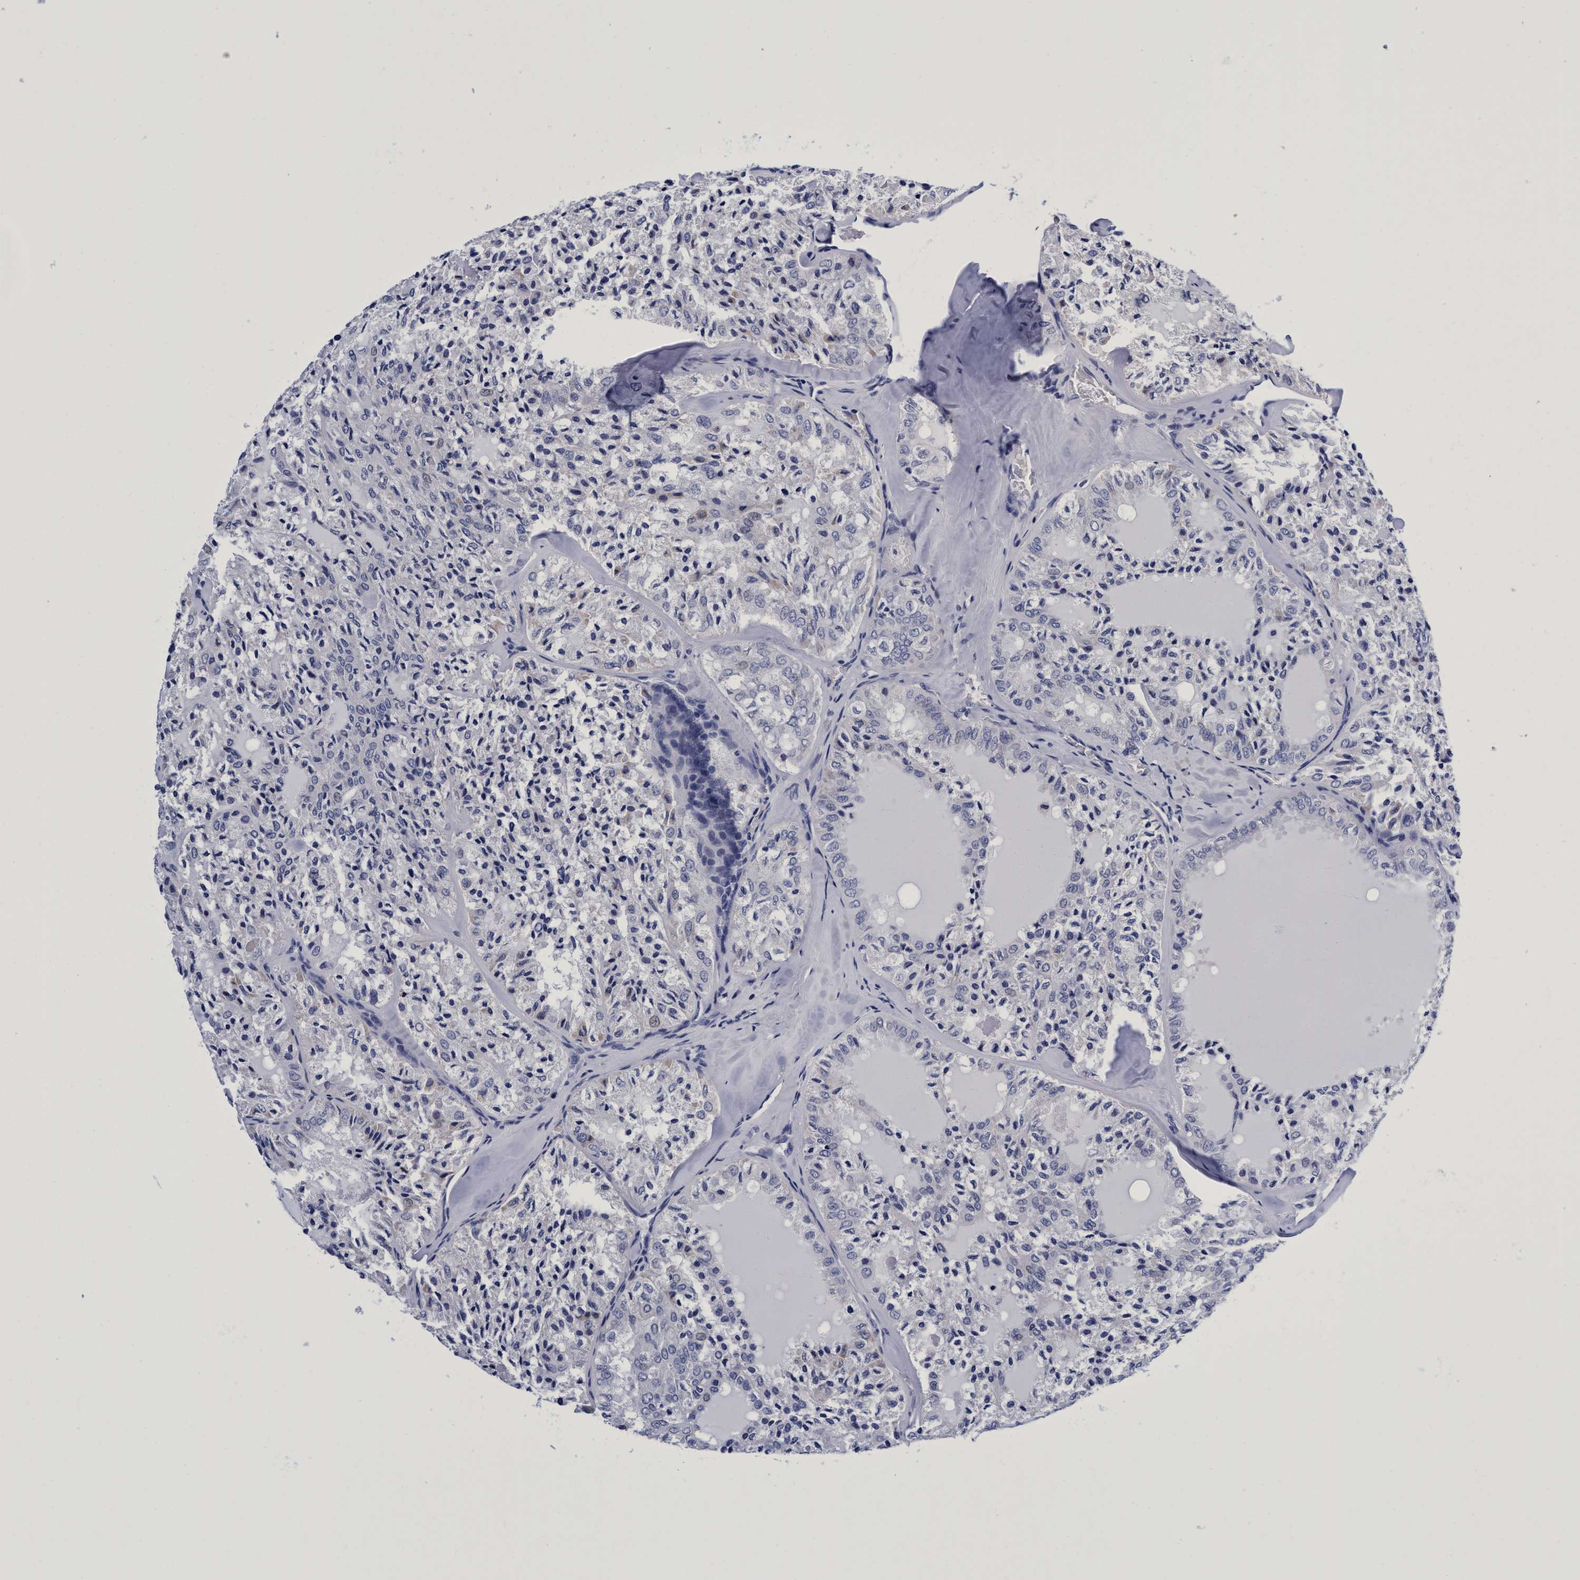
{"staining": {"intensity": "negative", "quantity": "none", "location": "none"}, "tissue": "thyroid cancer", "cell_type": "Tumor cells", "image_type": "cancer", "snomed": [{"axis": "morphology", "description": "Follicular adenoma carcinoma, NOS"}, {"axis": "topography", "description": "Thyroid gland"}], "caption": "Immunohistochemical staining of thyroid follicular adenoma carcinoma exhibits no significant positivity in tumor cells.", "gene": "PLPPR1", "patient": {"sex": "male", "age": 75}}